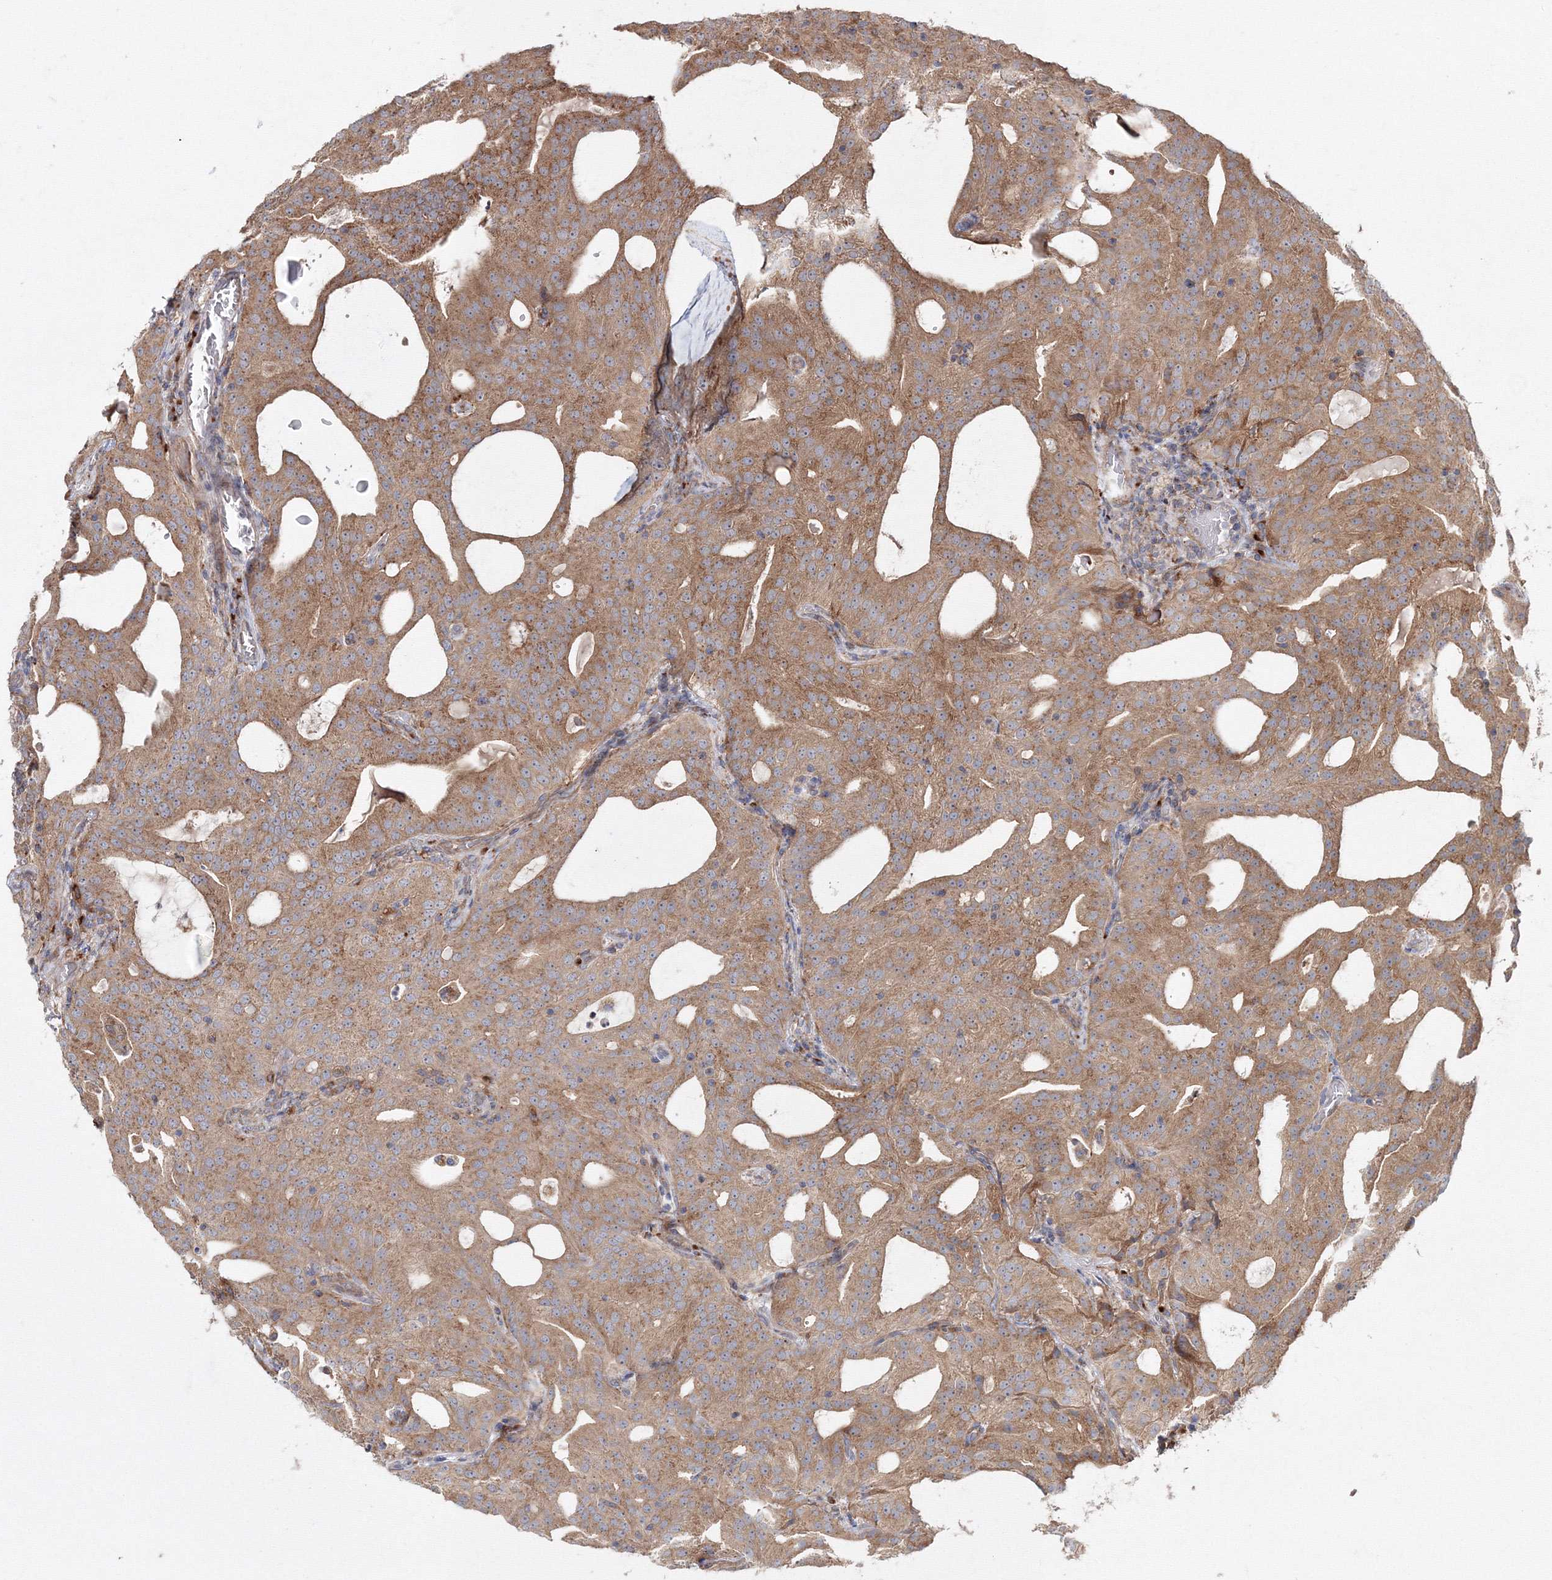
{"staining": {"intensity": "moderate", "quantity": ">75%", "location": "cytoplasmic/membranous"}, "tissue": "prostate cancer", "cell_type": "Tumor cells", "image_type": "cancer", "snomed": [{"axis": "morphology", "description": "Adenocarcinoma, Medium grade"}, {"axis": "topography", "description": "Prostate"}], "caption": "Adenocarcinoma (medium-grade) (prostate) was stained to show a protein in brown. There is medium levels of moderate cytoplasmic/membranous expression in about >75% of tumor cells. (Stains: DAB (3,3'-diaminobenzidine) in brown, nuclei in blue, Microscopy: brightfield microscopy at high magnification).", "gene": "DDO", "patient": {"sex": "male", "age": 88}}